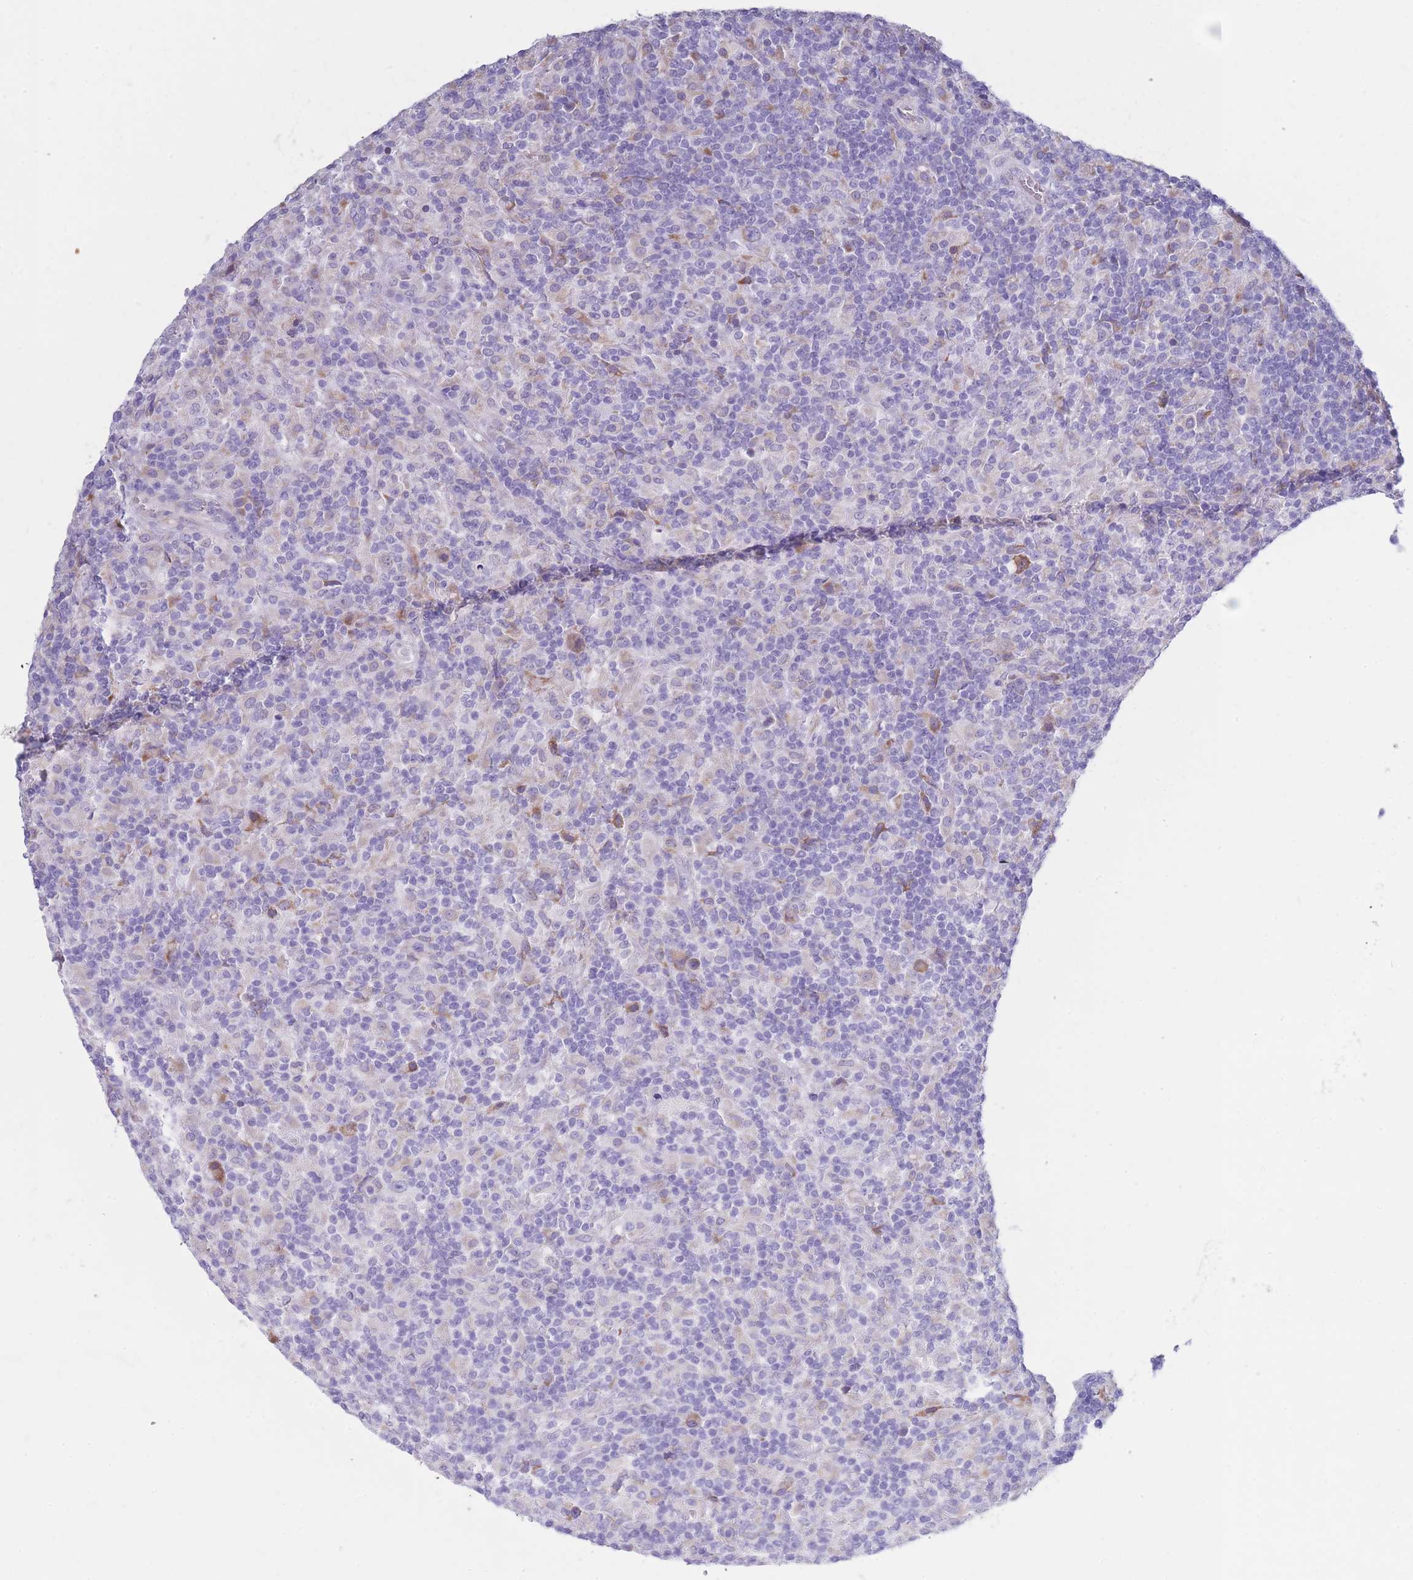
{"staining": {"intensity": "negative", "quantity": "none", "location": "none"}, "tissue": "lymphoma", "cell_type": "Tumor cells", "image_type": "cancer", "snomed": [{"axis": "morphology", "description": "Hodgkin's disease, NOS"}, {"axis": "topography", "description": "Lymph node"}], "caption": "A high-resolution micrograph shows IHC staining of Hodgkin's disease, which shows no significant expression in tumor cells. Brightfield microscopy of immunohistochemistry stained with DAB (3,3'-diaminobenzidine) (brown) and hematoxylin (blue), captured at high magnification.", "gene": "XKR8", "patient": {"sex": "male", "age": 70}}